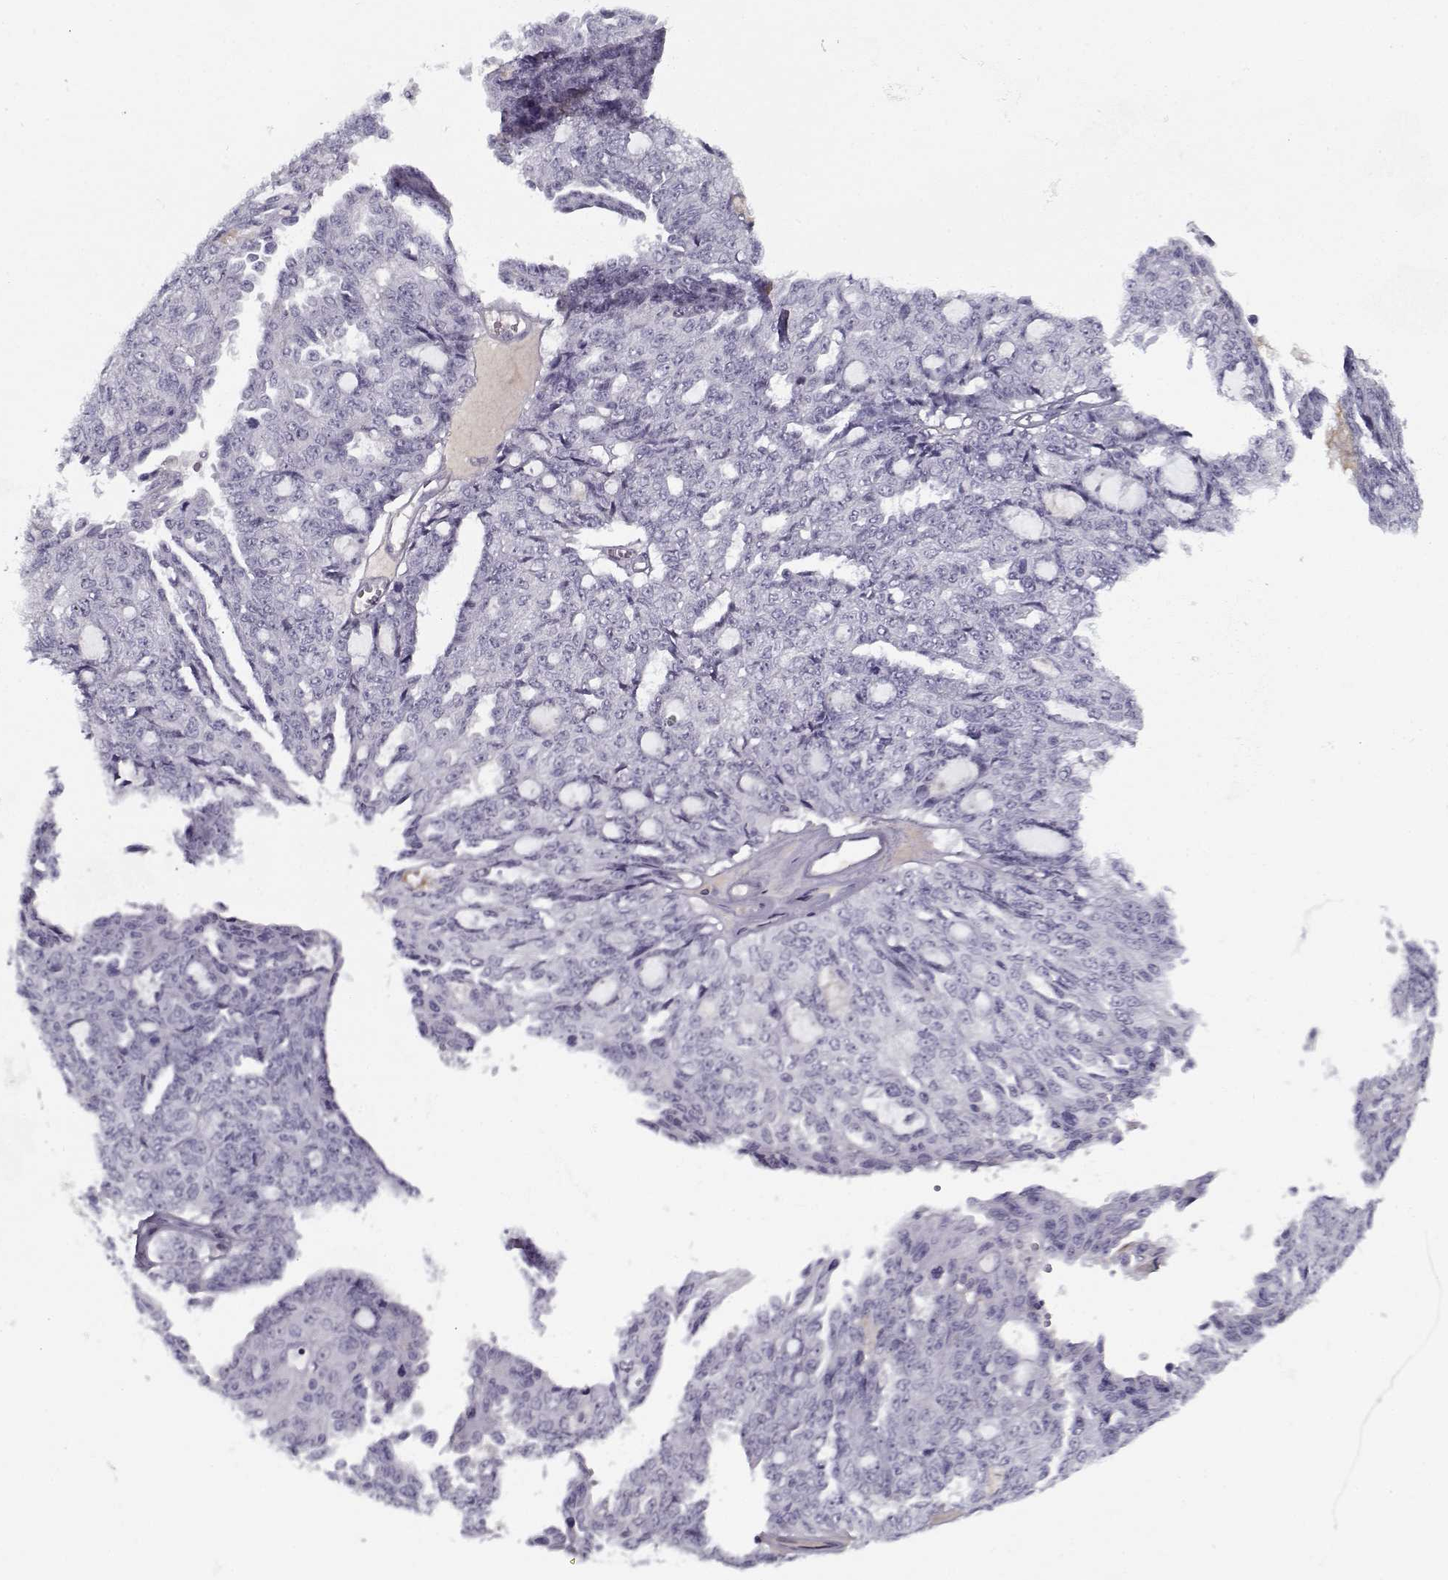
{"staining": {"intensity": "negative", "quantity": "none", "location": "none"}, "tissue": "ovarian cancer", "cell_type": "Tumor cells", "image_type": "cancer", "snomed": [{"axis": "morphology", "description": "Cystadenocarcinoma, serous, NOS"}, {"axis": "topography", "description": "Ovary"}], "caption": "Immunohistochemical staining of human ovarian serous cystadenocarcinoma exhibits no significant expression in tumor cells. Nuclei are stained in blue.", "gene": "SPACA9", "patient": {"sex": "female", "age": 71}}